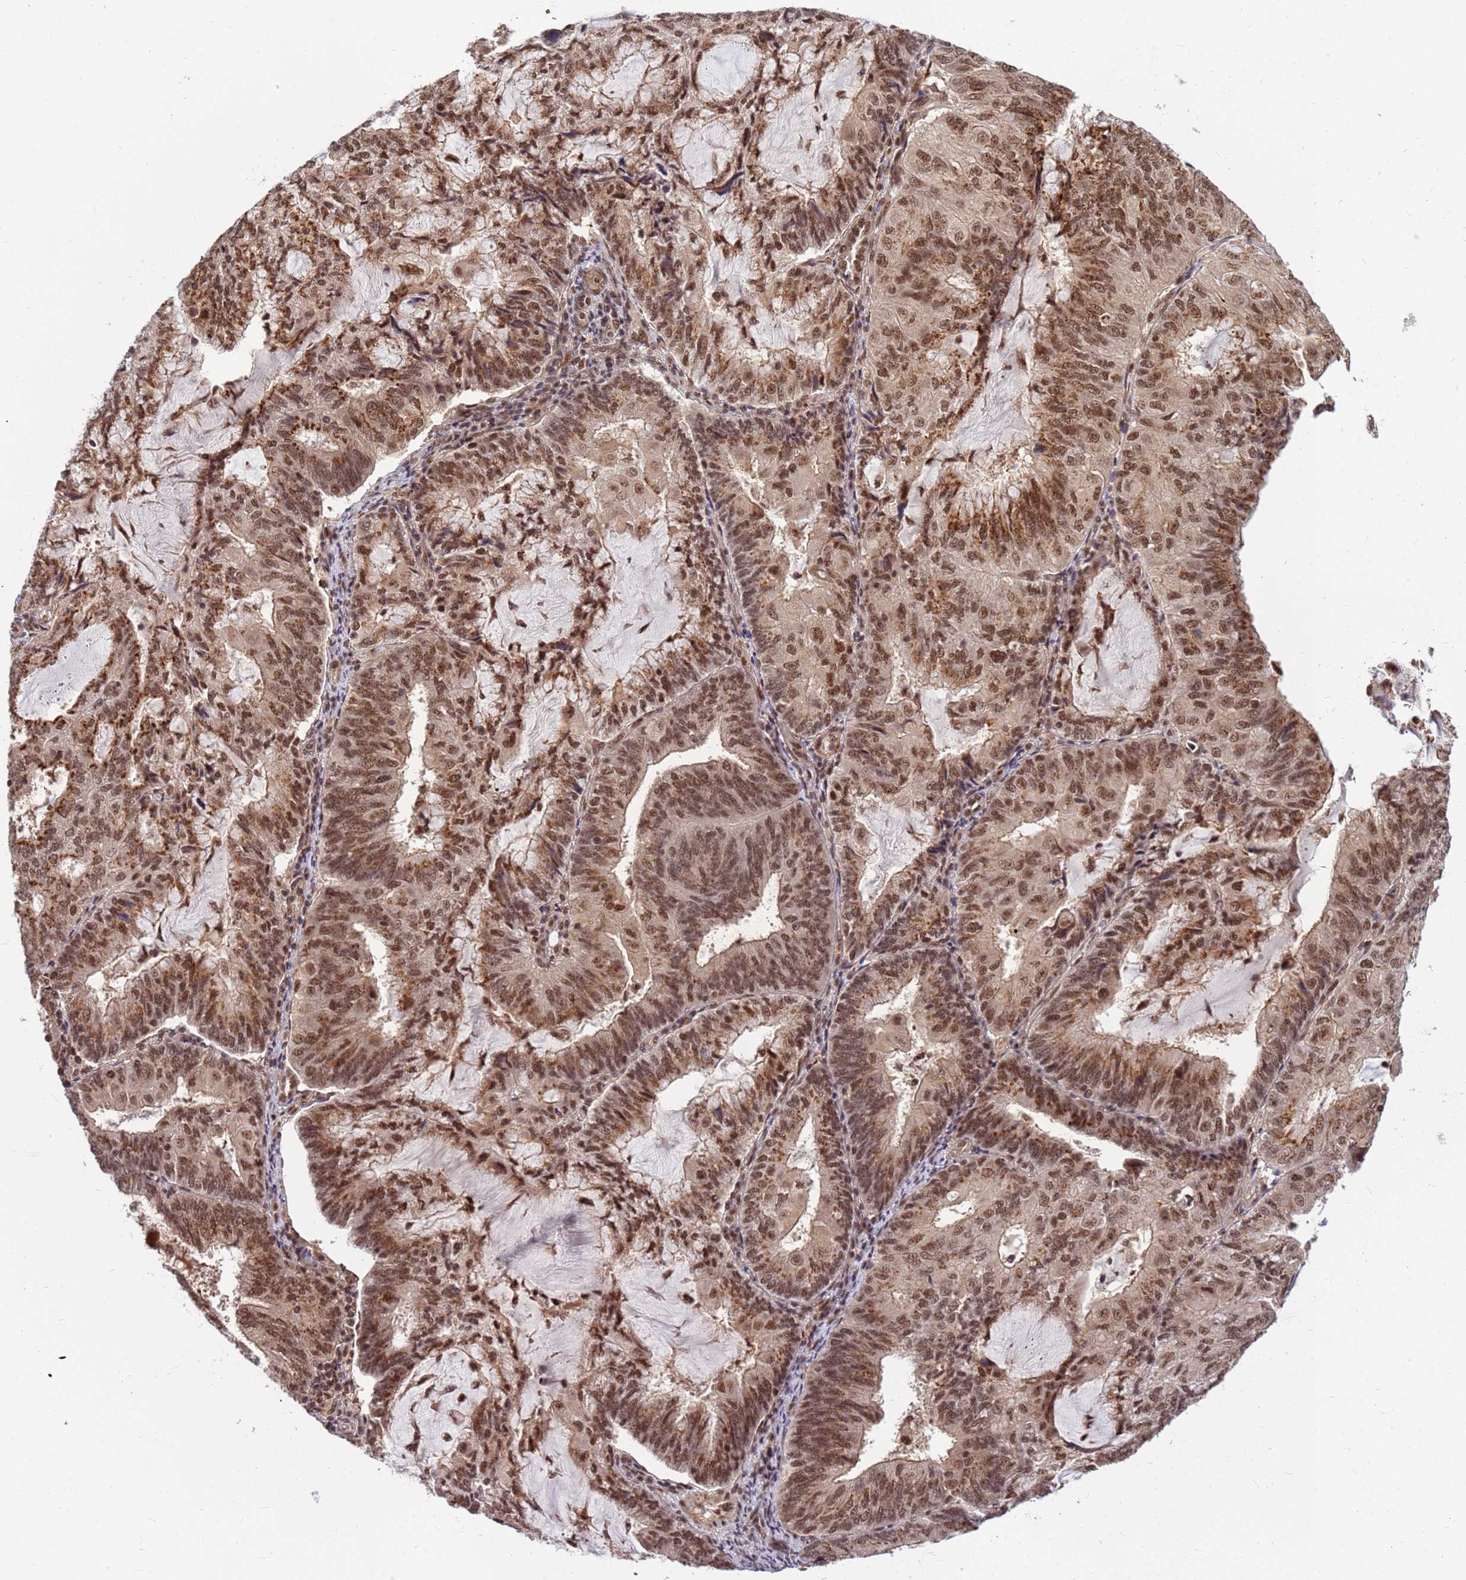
{"staining": {"intensity": "moderate", "quantity": ">75%", "location": "cytoplasmic/membranous,nuclear"}, "tissue": "endometrial cancer", "cell_type": "Tumor cells", "image_type": "cancer", "snomed": [{"axis": "morphology", "description": "Adenocarcinoma, NOS"}, {"axis": "topography", "description": "Endometrium"}], "caption": "This photomicrograph exhibits endometrial cancer (adenocarcinoma) stained with IHC to label a protein in brown. The cytoplasmic/membranous and nuclear of tumor cells show moderate positivity for the protein. Nuclei are counter-stained blue.", "gene": "NCBP2", "patient": {"sex": "female", "age": 81}}